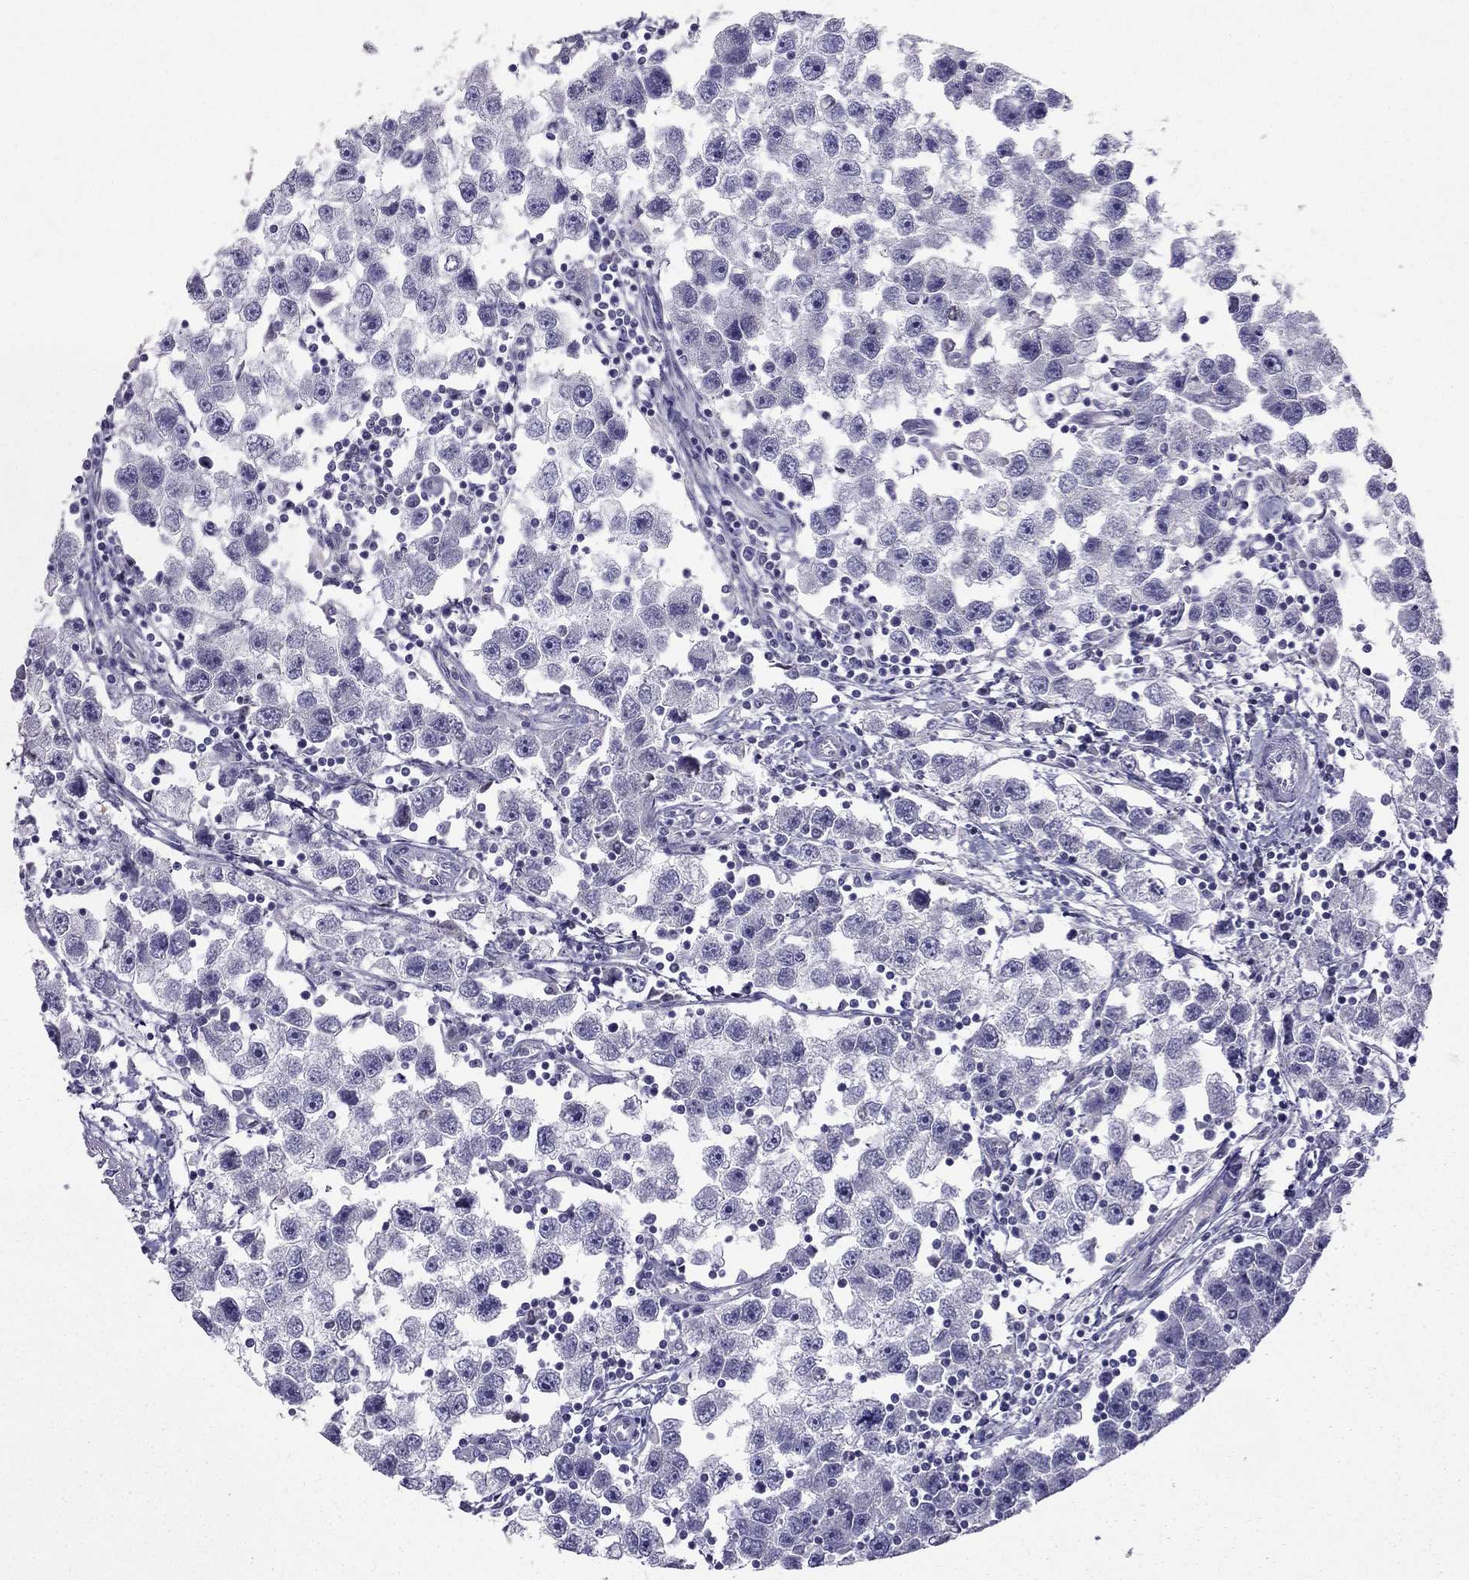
{"staining": {"intensity": "negative", "quantity": "none", "location": "none"}, "tissue": "testis cancer", "cell_type": "Tumor cells", "image_type": "cancer", "snomed": [{"axis": "morphology", "description": "Seminoma, NOS"}, {"axis": "topography", "description": "Testis"}], "caption": "High power microscopy photomicrograph of an immunohistochemistry image of testis cancer, revealing no significant positivity in tumor cells.", "gene": "SYT5", "patient": {"sex": "male", "age": 30}}